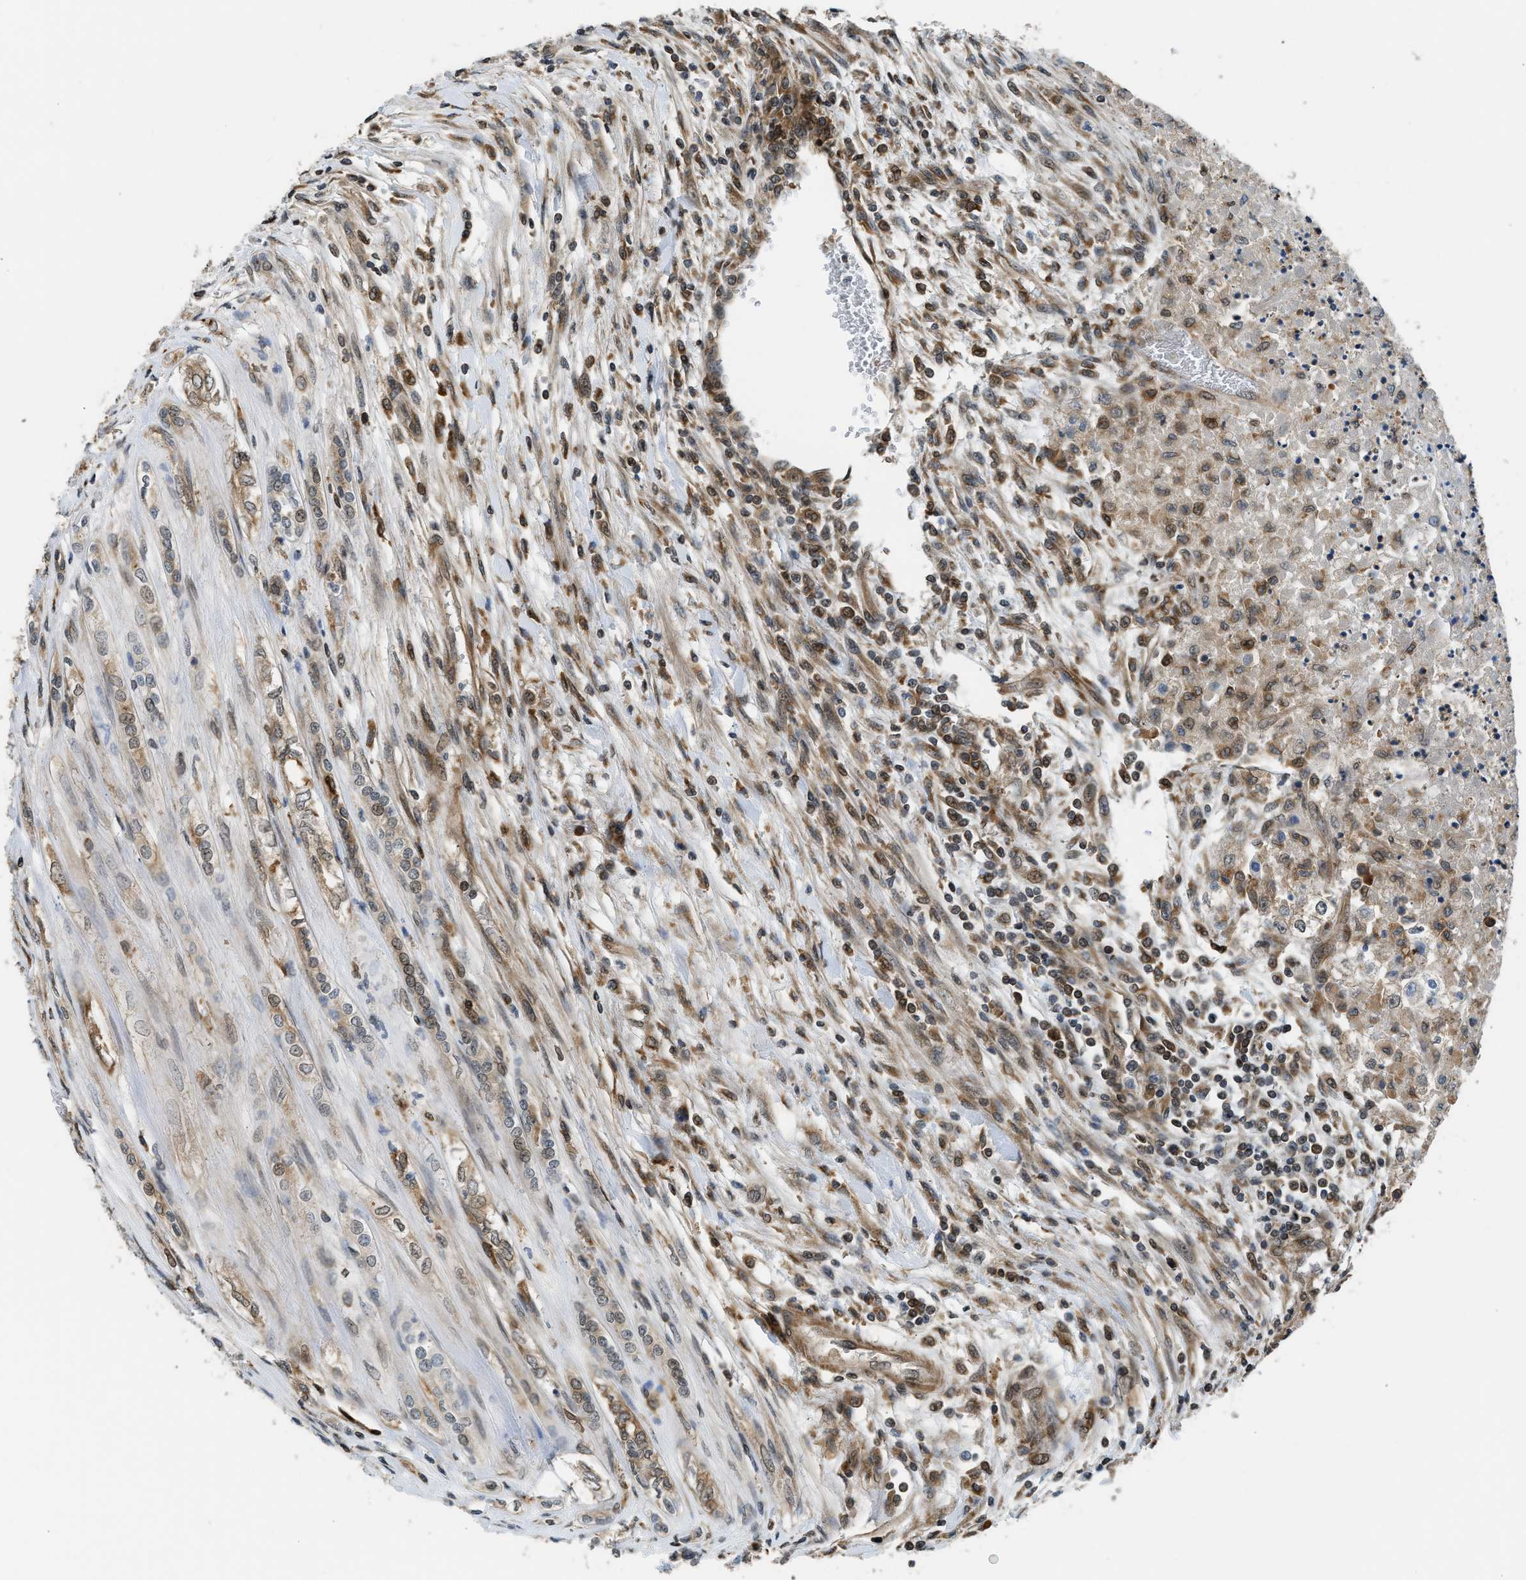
{"staining": {"intensity": "moderate", "quantity": "25%-75%", "location": "cytoplasmic/membranous"}, "tissue": "renal cancer", "cell_type": "Tumor cells", "image_type": "cancer", "snomed": [{"axis": "morphology", "description": "Adenocarcinoma, NOS"}, {"axis": "topography", "description": "Kidney"}], "caption": "DAB (3,3'-diaminobenzidine) immunohistochemical staining of adenocarcinoma (renal) demonstrates moderate cytoplasmic/membranous protein expression in approximately 25%-75% of tumor cells.", "gene": "RETREG3", "patient": {"sex": "female", "age": 54}}